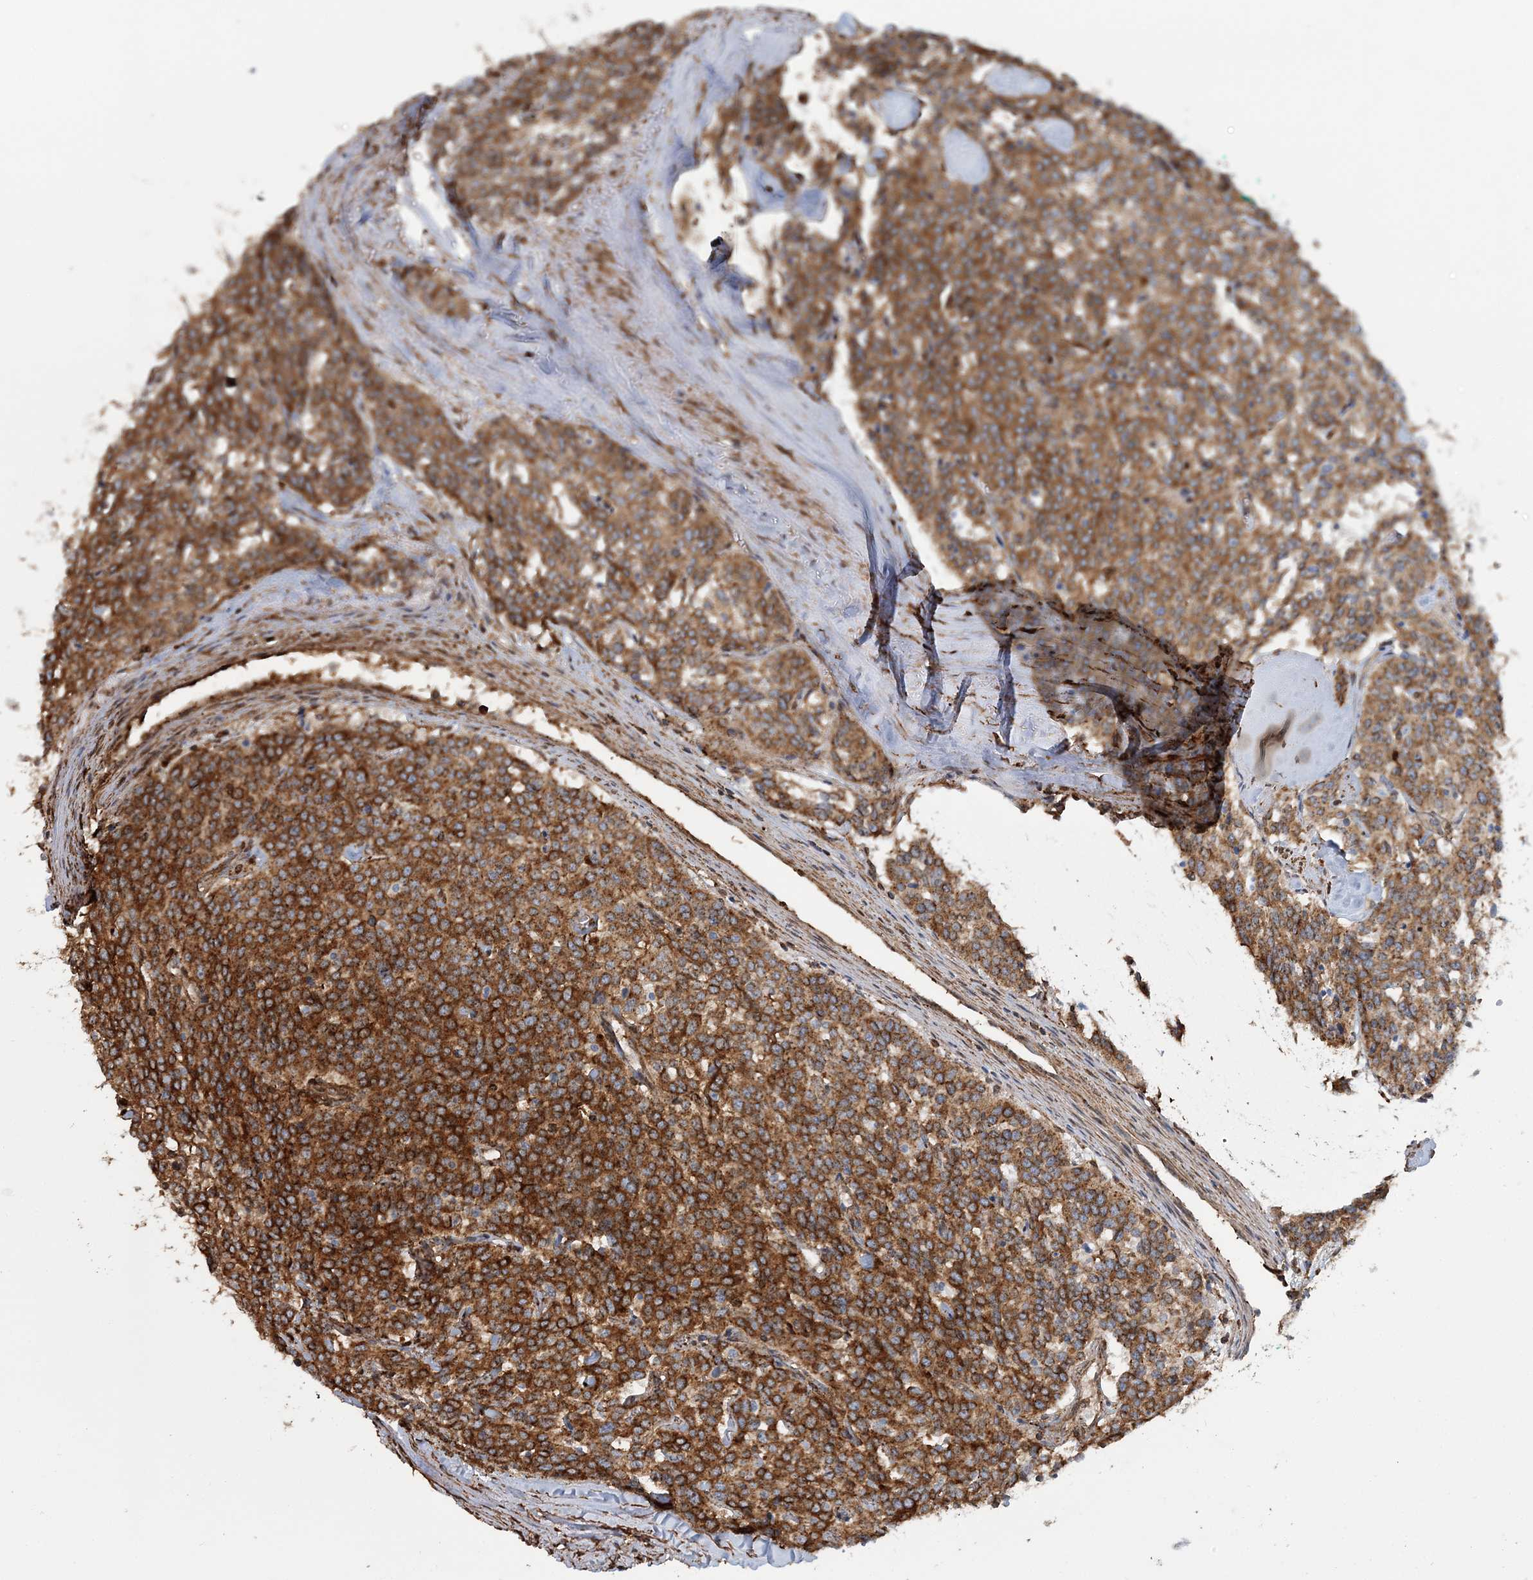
{"staining": {"intensity": "strong", "quantity": ">75%", "location": "cytoplasmic/membranous"}, "tissue": "carcinoid", "cell_type": "Tumor cells", "image_type": "cancer", "snomed": [{"axis": "morphology", "description": "Carcinoid, malignant, NOS"}, {"axis": "topography", "description": "Lung"}], "caption": "An immunohistochemistry (IHC) histopathology image of tumor tissue is shown. Protein staining in brown labels strong cytoplasmic/membranous positivity in carcinoid within tumor cells.", "gene": "TRAF3IP2", "patient": {"sex": "female", "age": 46}}